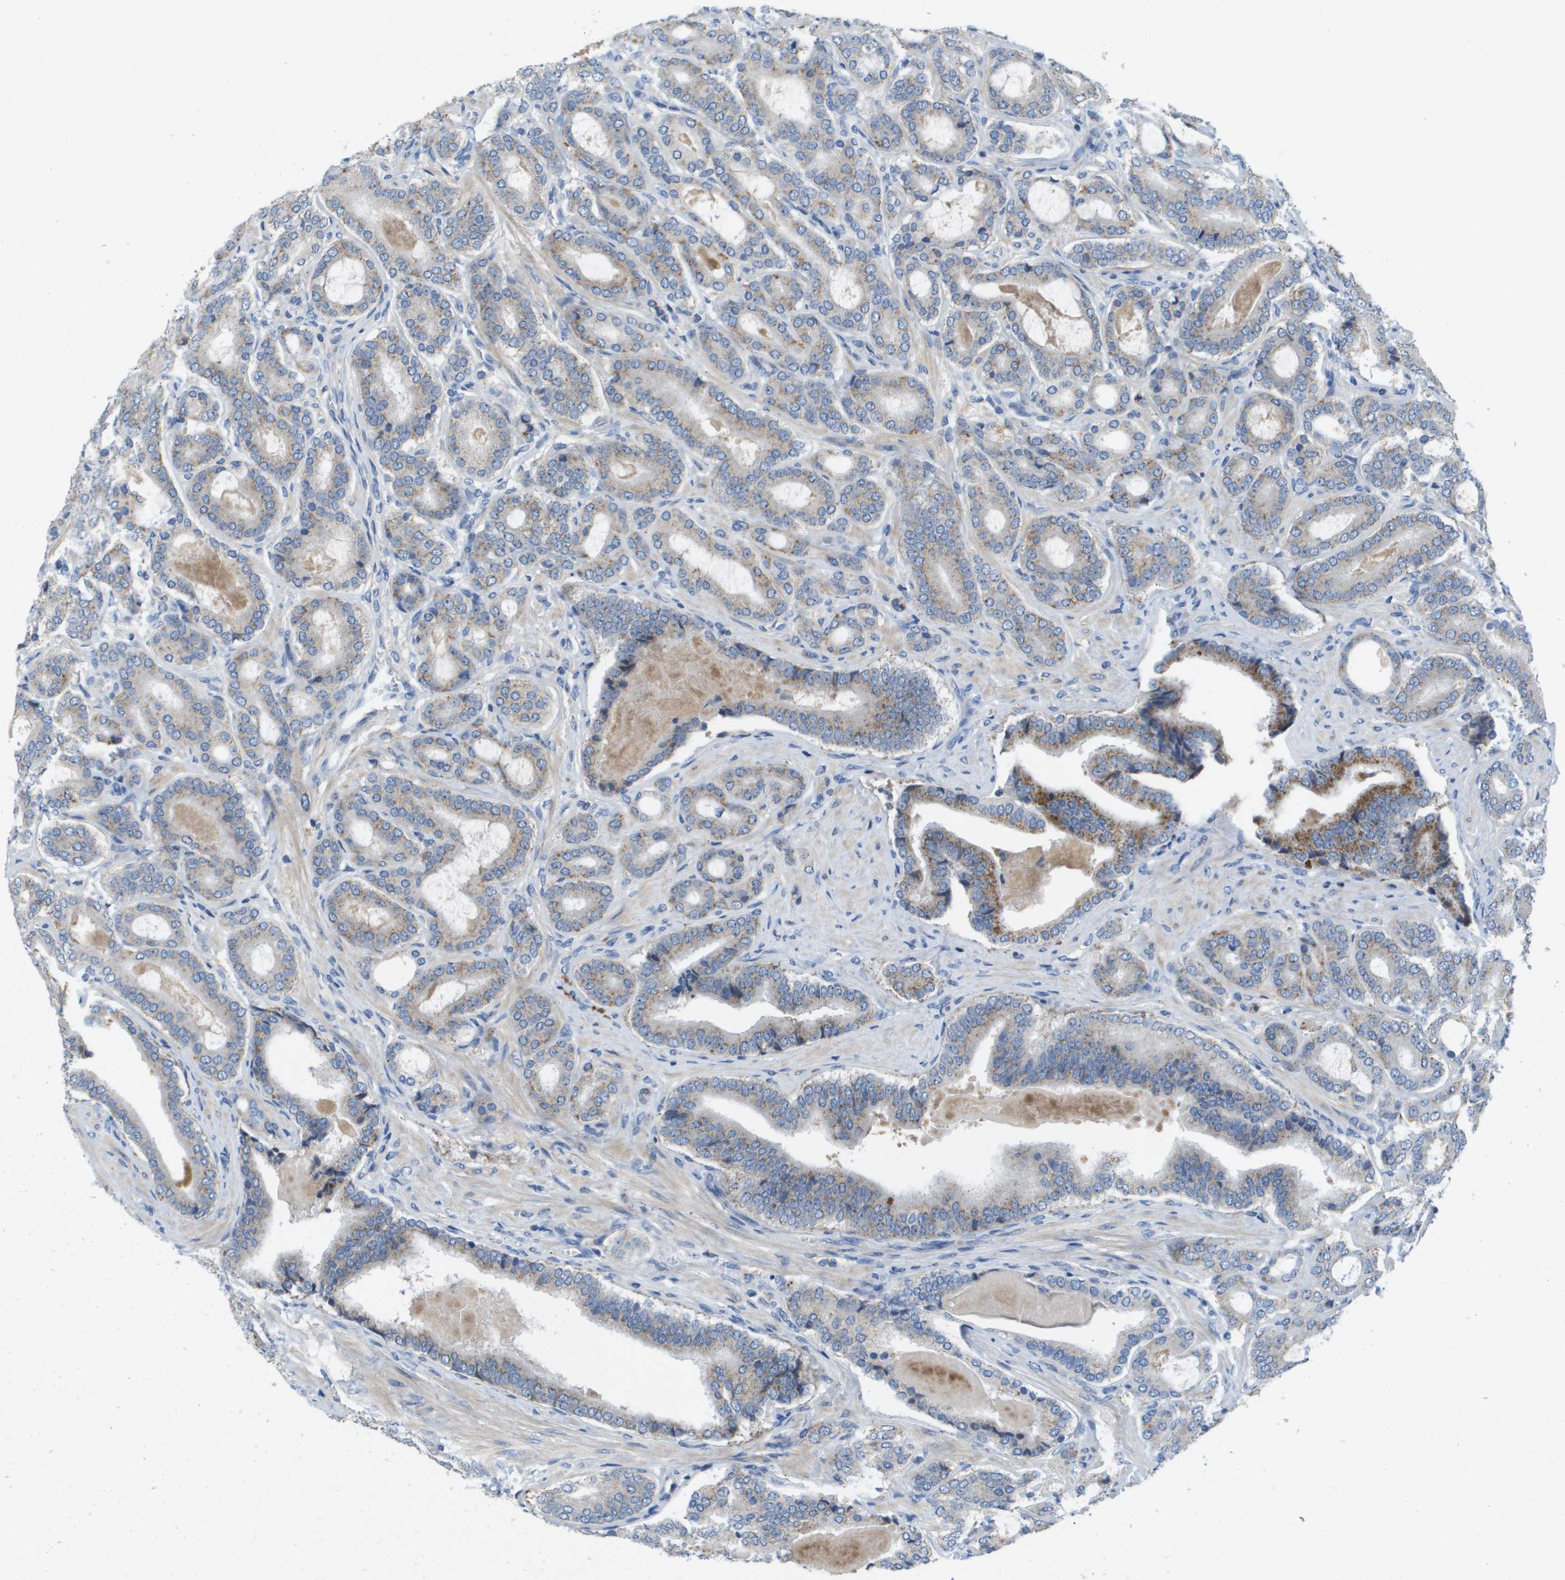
{"staining": {"intensity": "weak", "quantity": "<25%", "location": "cytoplasmic/membranous"}, "tissue": "prostate cancer", "cell_type": "Tumor cells", "image_type": "cancer", "snomed": [{"axis": "morphology", "description": "Adenocarcinoma, High grade"}, {"axis": "topography", "description": "Prostate"}], "caption": "There is no significant staining in tumor cells of prostate cancer. Brightfield microscopy of immunohistochemistry stained with DAB (brown) and hematoxylin (blue), captured at high magnification.", "gene": "B3GNT5", "patient": {"sex": "male", "age": 60}}